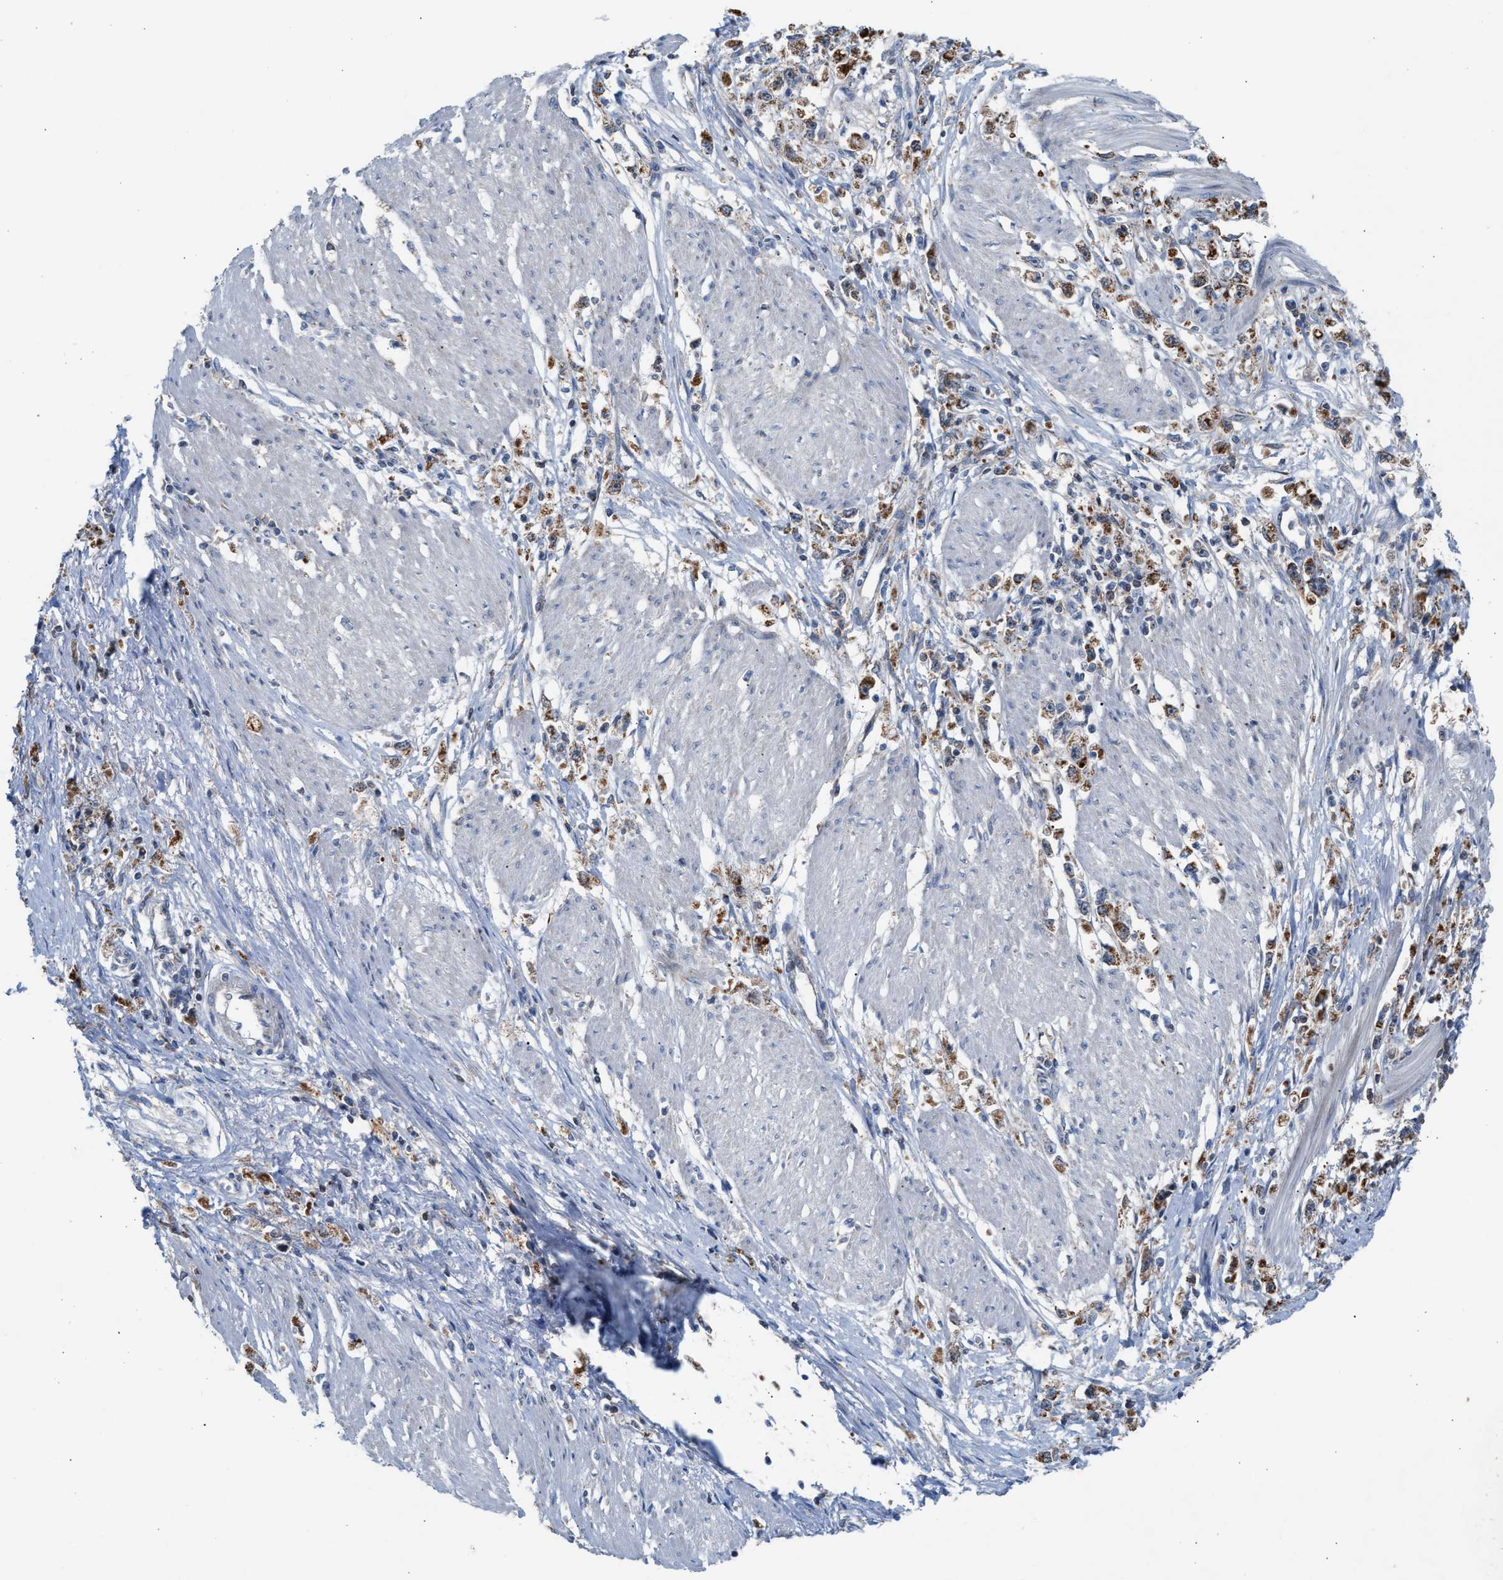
{"staining": {"intensity": "moderate", "quantity": ">75%", "location": "cytoplasmic/membranous"}, "tissue": "stomach cancer", "cell_type": "Tumor cells", "image_type": "cancer", "snomed": [{"axis": "morphology", "description": "Adenocarcinoma, NOS"}, {"axis": "topography", "description": "Stomach"}], "caption": "Immunohistochemical staining of adenocarcinoma (stomach) displays medium levels of moderate cytoplasmic/membranous protein staining in approximately >75% of tumor cells.", "gene": "PMPCA", "patient": {"sex": "female", "age": 59}}